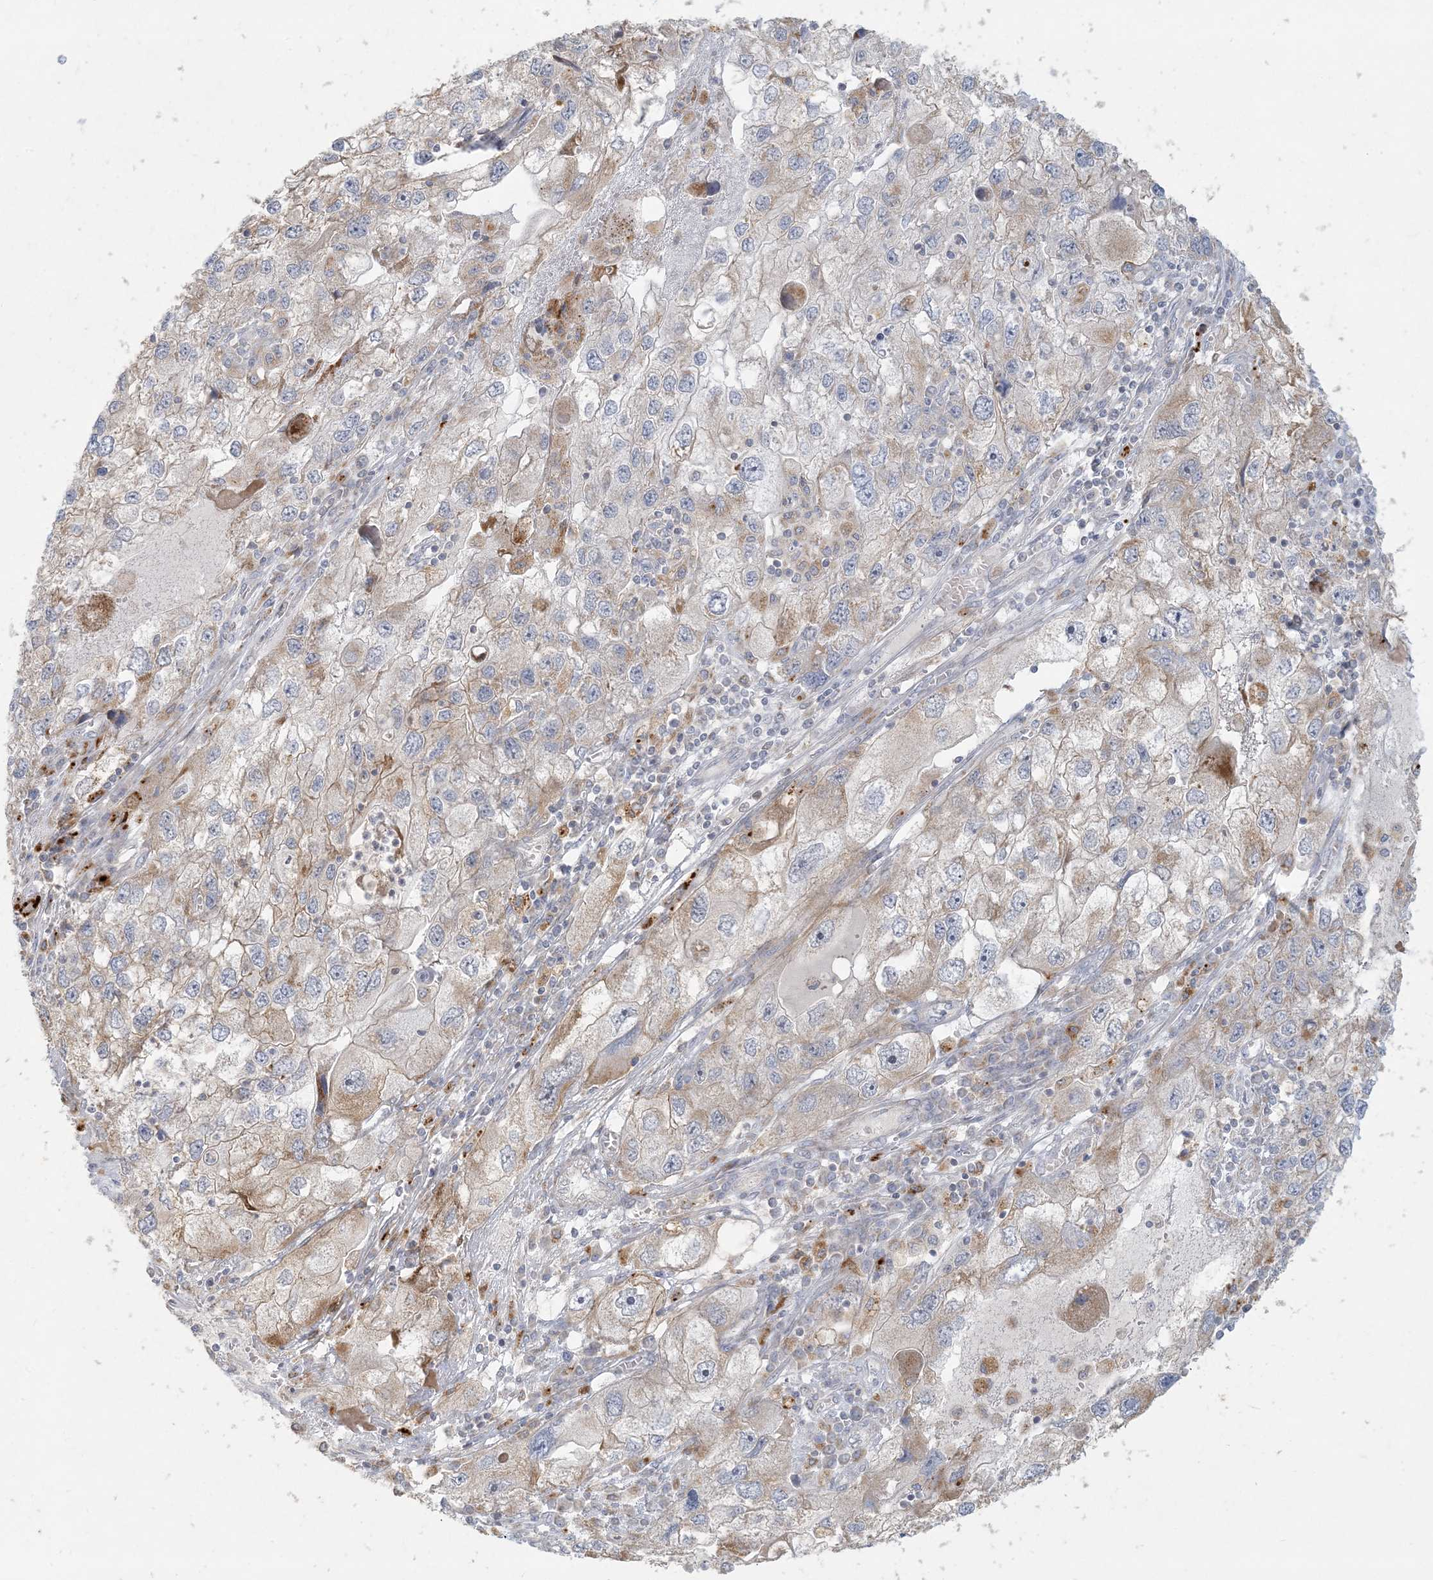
{"staining": {"intensity": "moderate", "quantity": "<25%", "location": "cytoplasmic/membranous"}, "tissue": "endometrial cancer", "cell_type": "Tumor cells", "image_type": "cancer", "snomed": [{"axis": "morphology", "description": "Adenocarcinoma, NOS"}, {"axis": "topography", "description": "Endometrium"}], "caption": "A micrograph showing moderate cytoplasmic/membranous staining in approximately <25% of tumor cells in endometrial cancer (adenocarcinoma), as visualized by brown immunohistochemical staining.", "gene": "MCAT", "patient": {"sex": "female", "age": 49}}